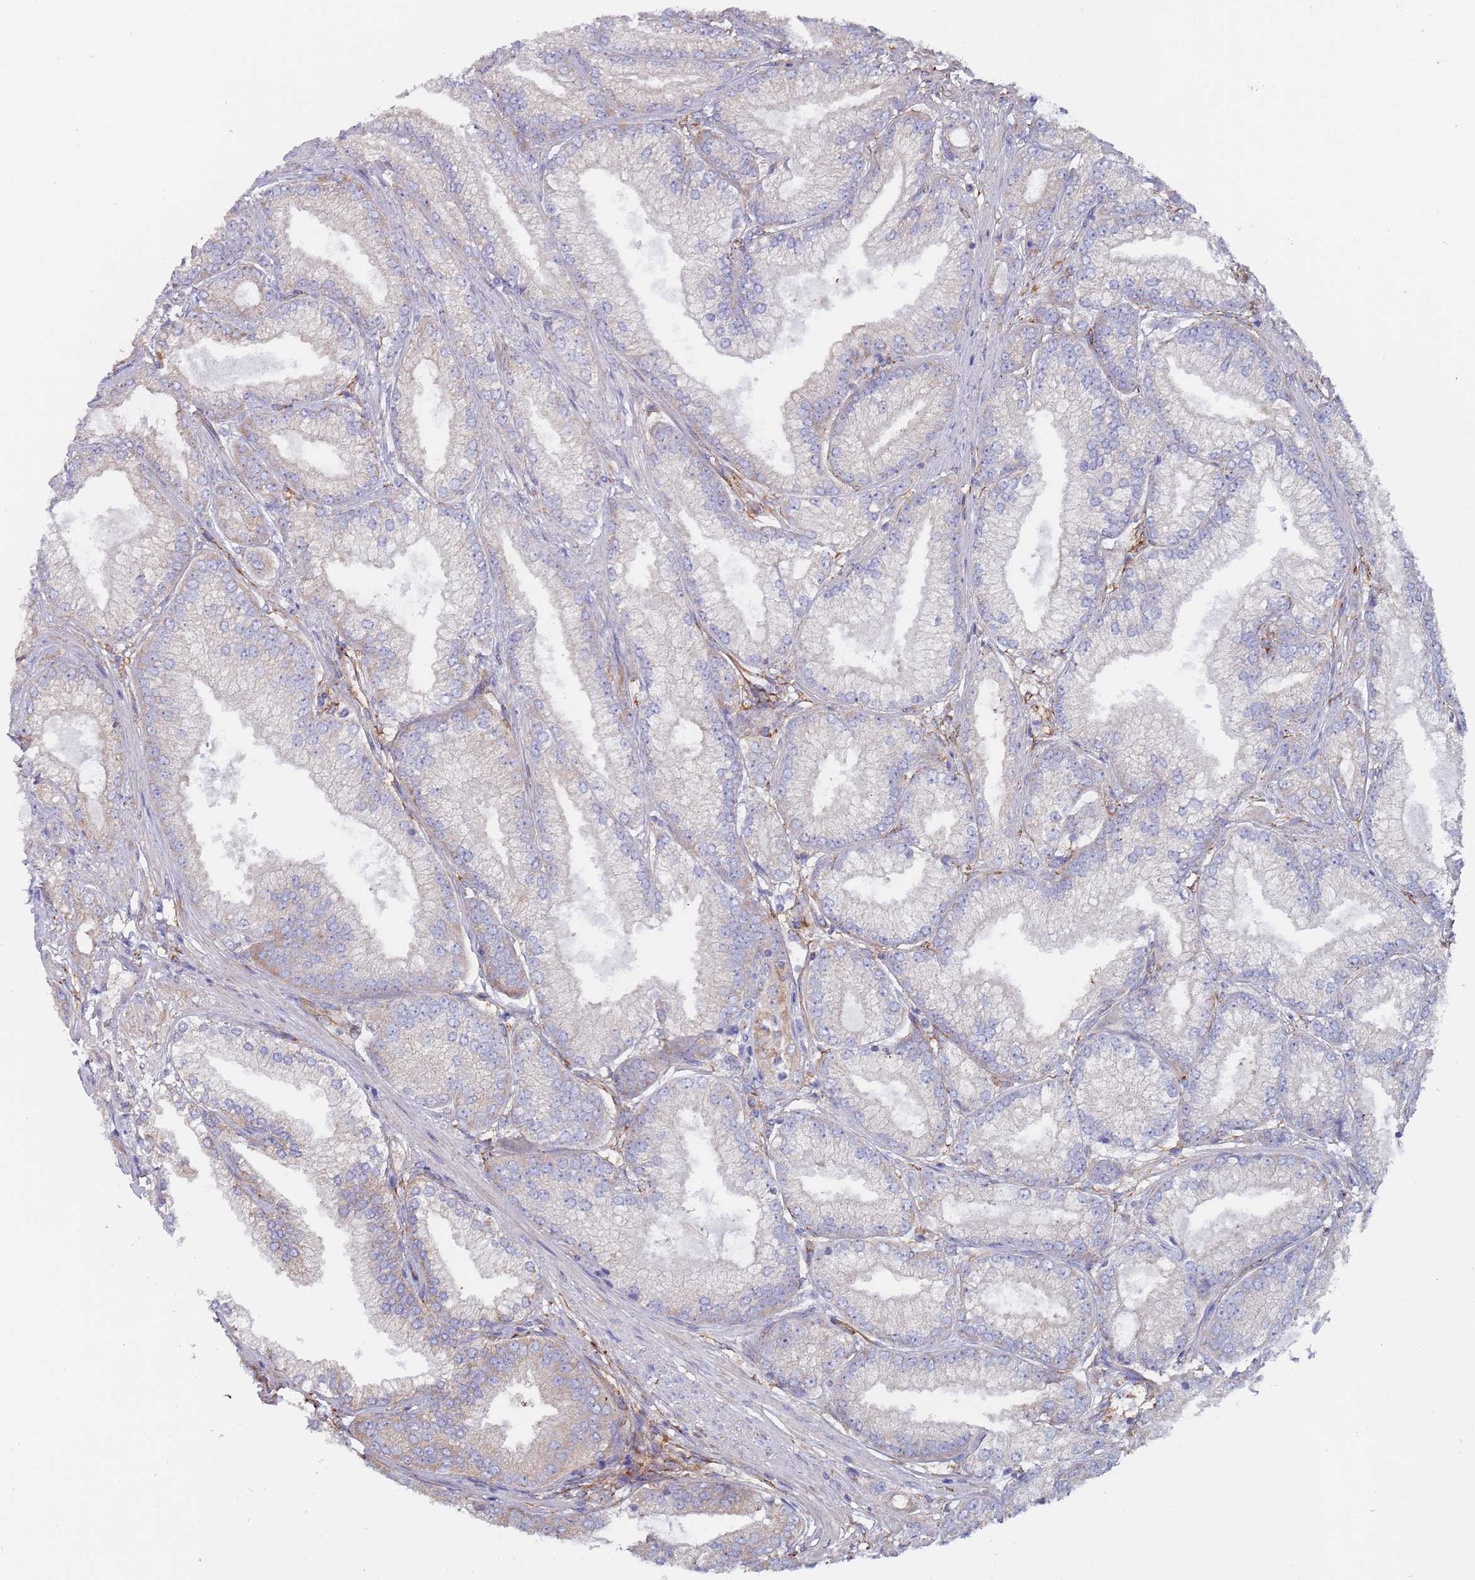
{"staining": {"intensity": "negative", "quantity": "none", "location": "none"}, "tissue": "prostate cancer", "cell_type": "Tumor cells", "image_type": "cancer", "snomed": [{"axis": "morphology", "description": "Adenocarcinoma, High grade"}, {"axis": "topography", "description": "Prostate"}], "caption": "This photomicrograph is of prostate cancer stained with immunohistochemistry (IHC) to label a protein in brown with the nuclei are counter-stained blue. There is no staining in tumor cells.", "gene": "ZNF844", "patient": {"sex": "male", "age": 71}}